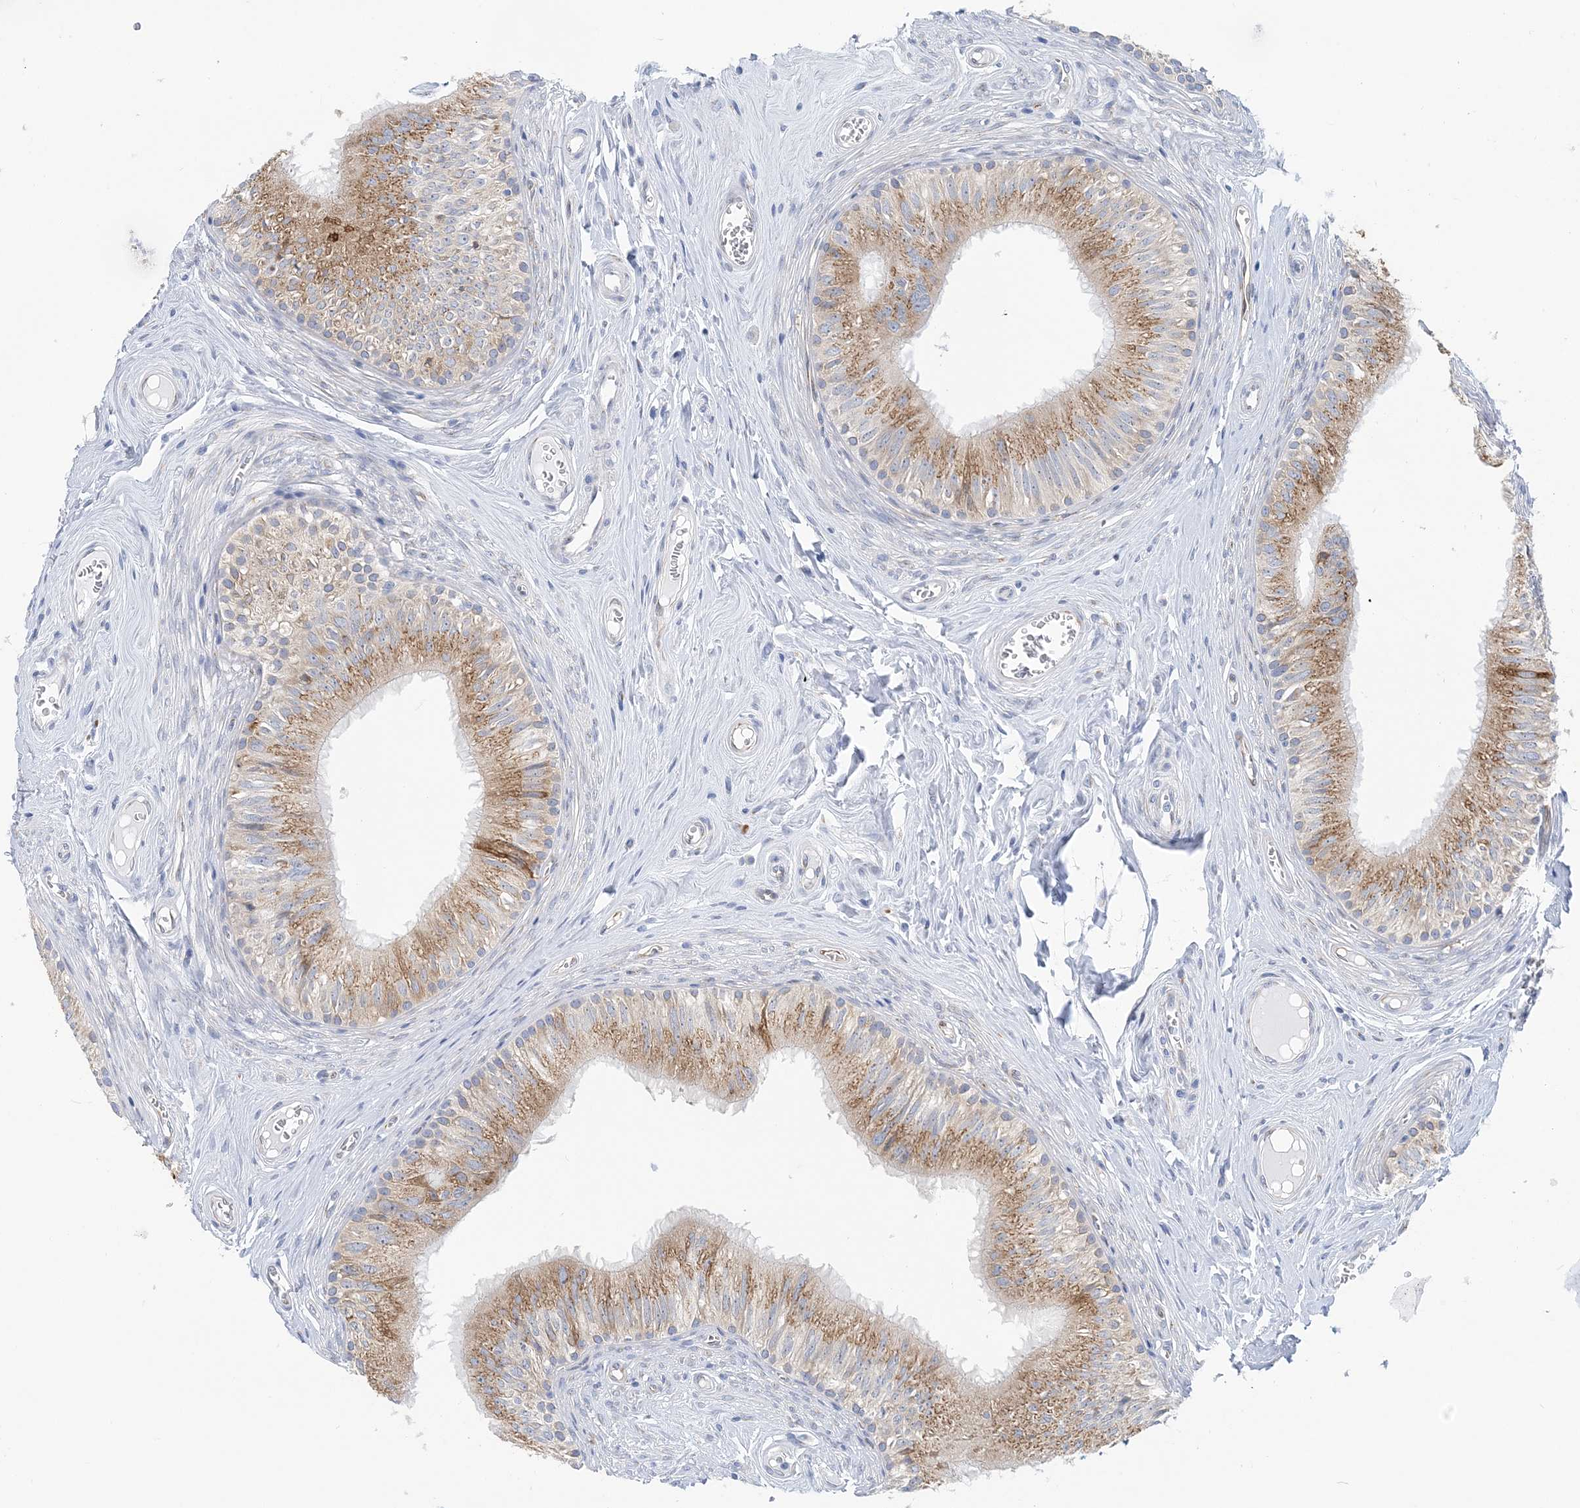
{"staining": {"intensity": "strong", "quantity": ">75%", "location": "cytoplasmic/membranous"}, "tissue": "epididymis", "cell_type": "Glandular cells", "image_type": "normal", "snomed": [{"axis": "morphology", "description": "Normal tissue, NOS"}, {"axis": "topography", "description": "Epididymis"}], "caption": "Protein staining by immunohistochemistry exhibits strong cytoplasmic/membranous positivity in about >75% of glandular cells in unremarkable epididymis.", "gene": "PLEKHG4B", "patient": {"sex": "male", "age": 46}}